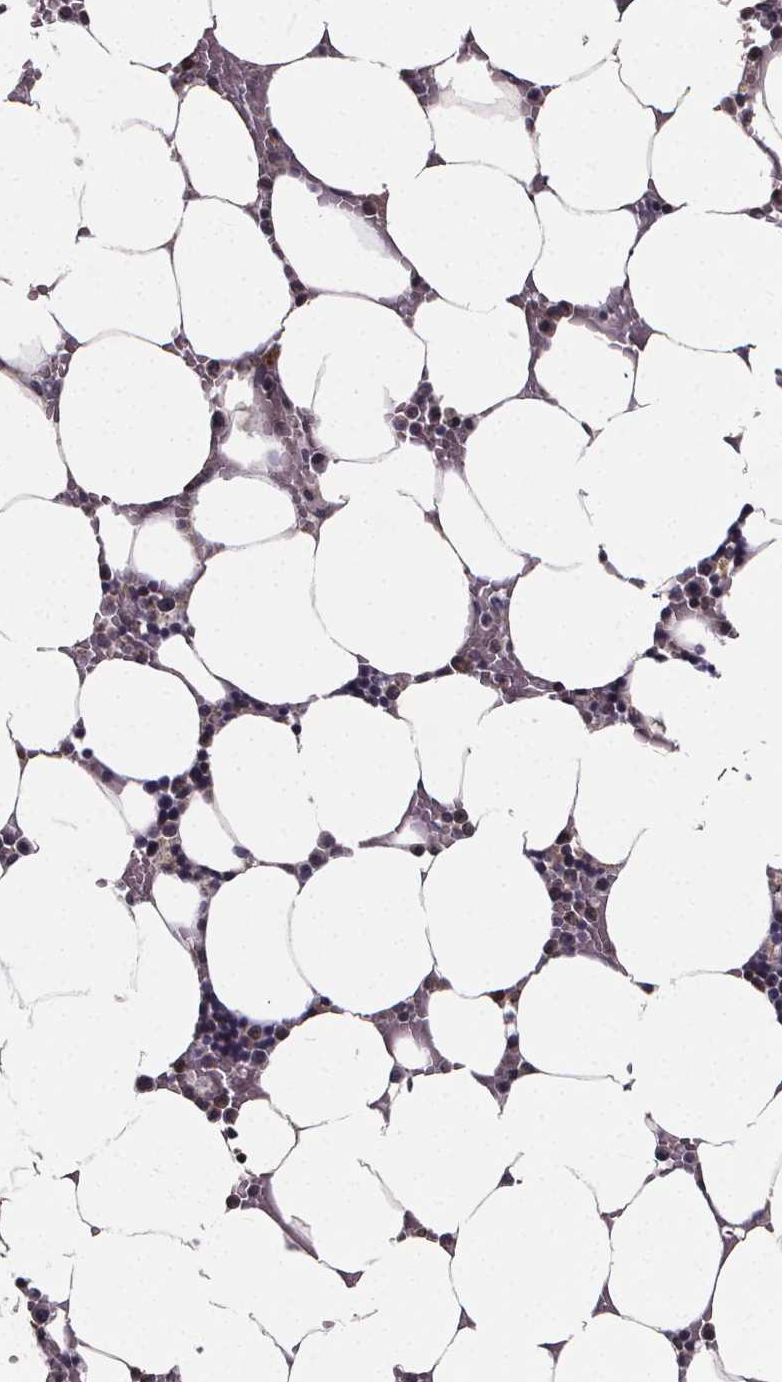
{"staining": {"intensity": "moderate", "quantity": "<25%", "location": "cytoplasmic/membranous"}, "tissue": "bone marrow", "cell_type": "Hematopoietic cells", "image_type": "normal", "snomed": [{"axis": "morphology", "description": "Normal tissue, NOS"}, {"axis": "topography", "description": "Bone marrow"}], "caption": "Hematopoietic cells display low levels of moderate cytoplasmic/membranous staining in approximately <25% of cells in benign bone marrow. The protein of interest is shown in brown color, while the nuclei are stained blue.", "gene": "FBXW2", "patient": {"sex": "female", "age": 52}}